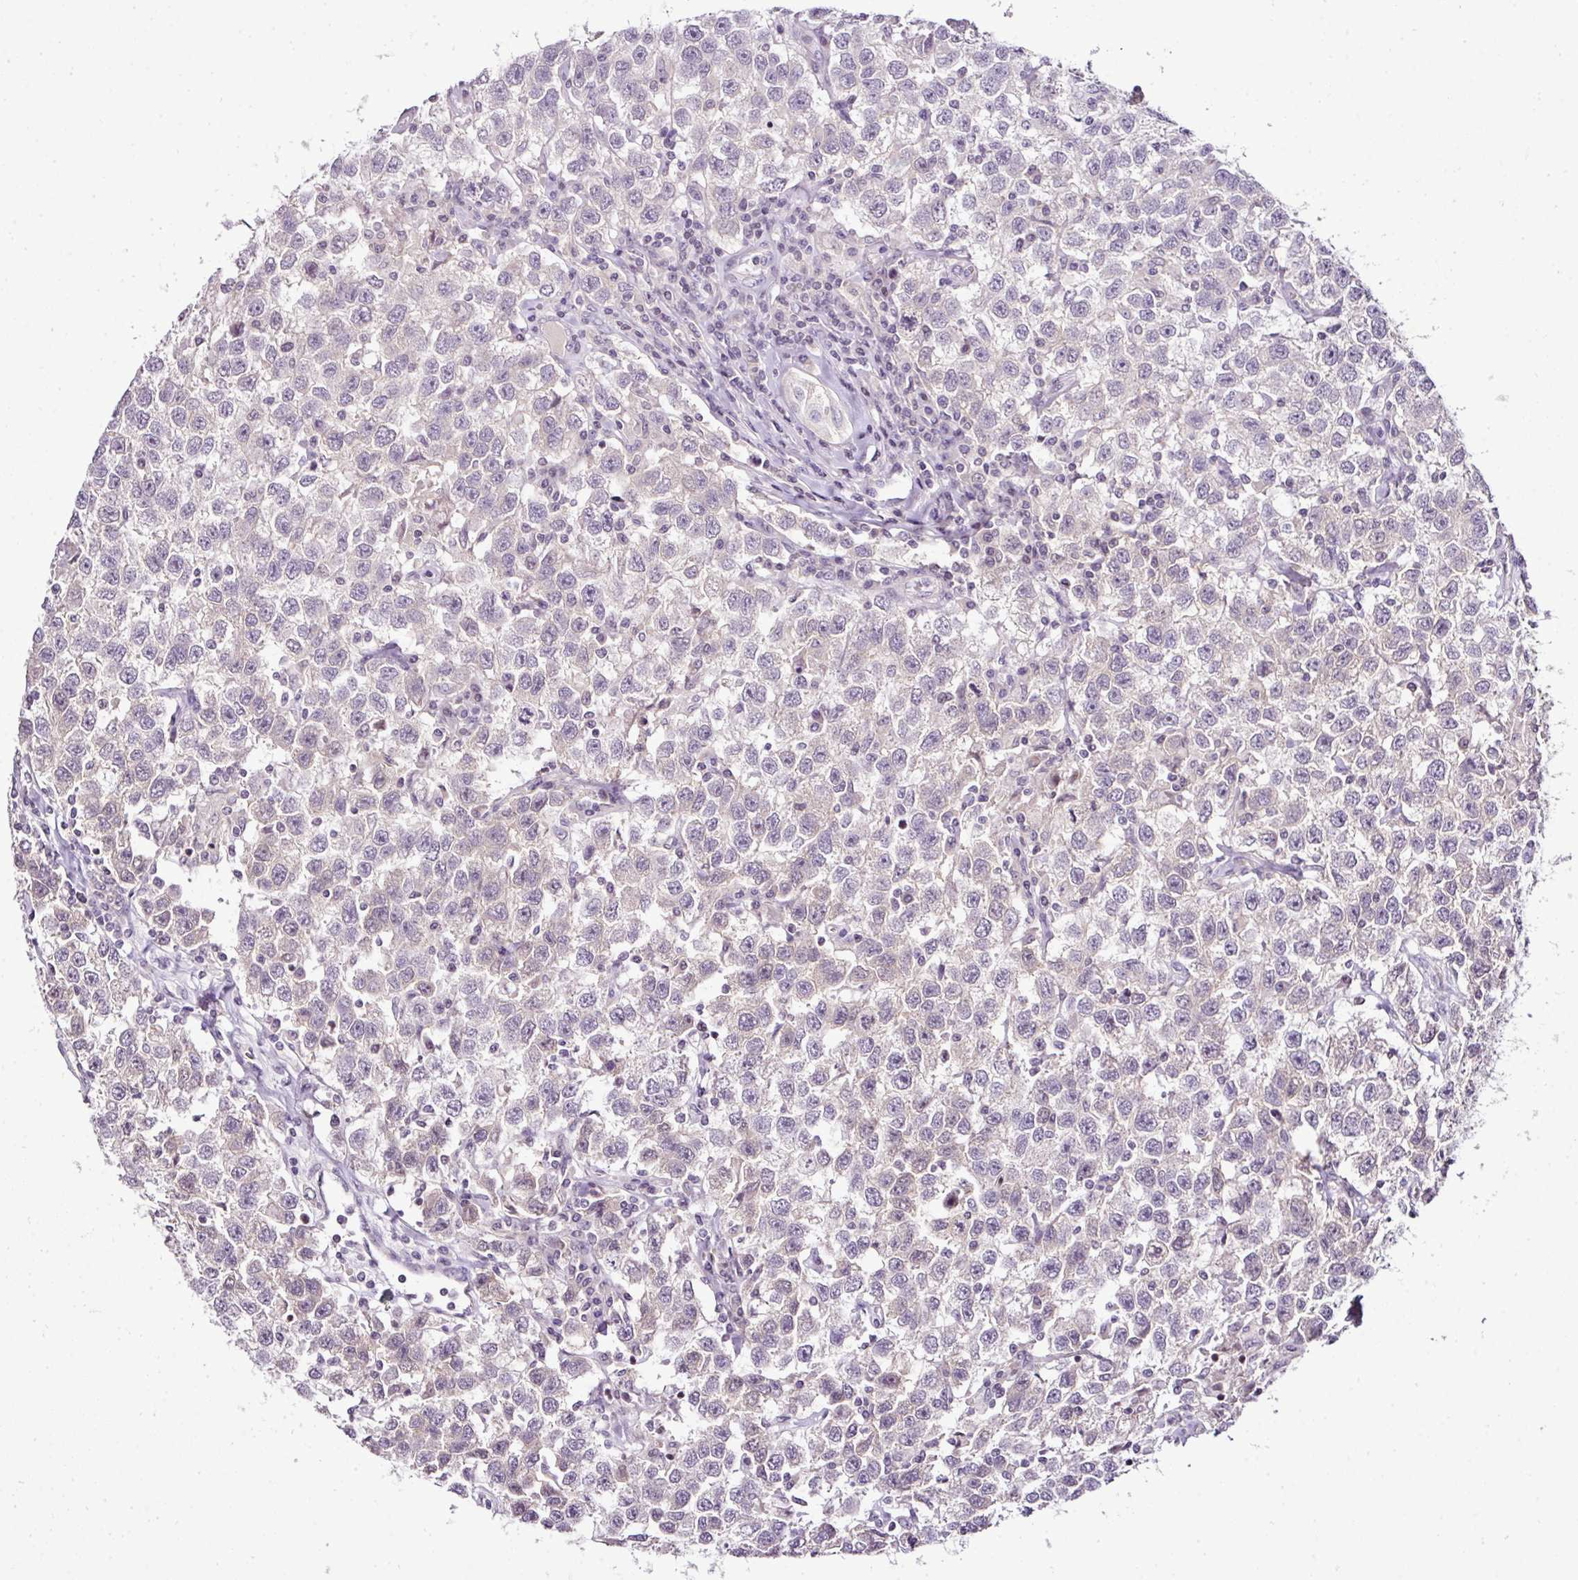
{"staining": {"intensity": "negative", "quantity": "none", "location": "none"}, "tissue": "testis cancer", "cell_type": "Tumor cells", "image_type": "cancer", "snomed": [{"axis": "morphology", "description": "Seminoma, NOS"}, {"axis": "topography", "description": "Testis"}], "caption": "Immunohistochemical staining of seminoma (testis) demonstrates no significant expression in tumor cells. (DAB immunohistochemistry with hematoxylin counter stain).", "gene": "TEX30", "patient": {"sex": "male", "age": 41}}